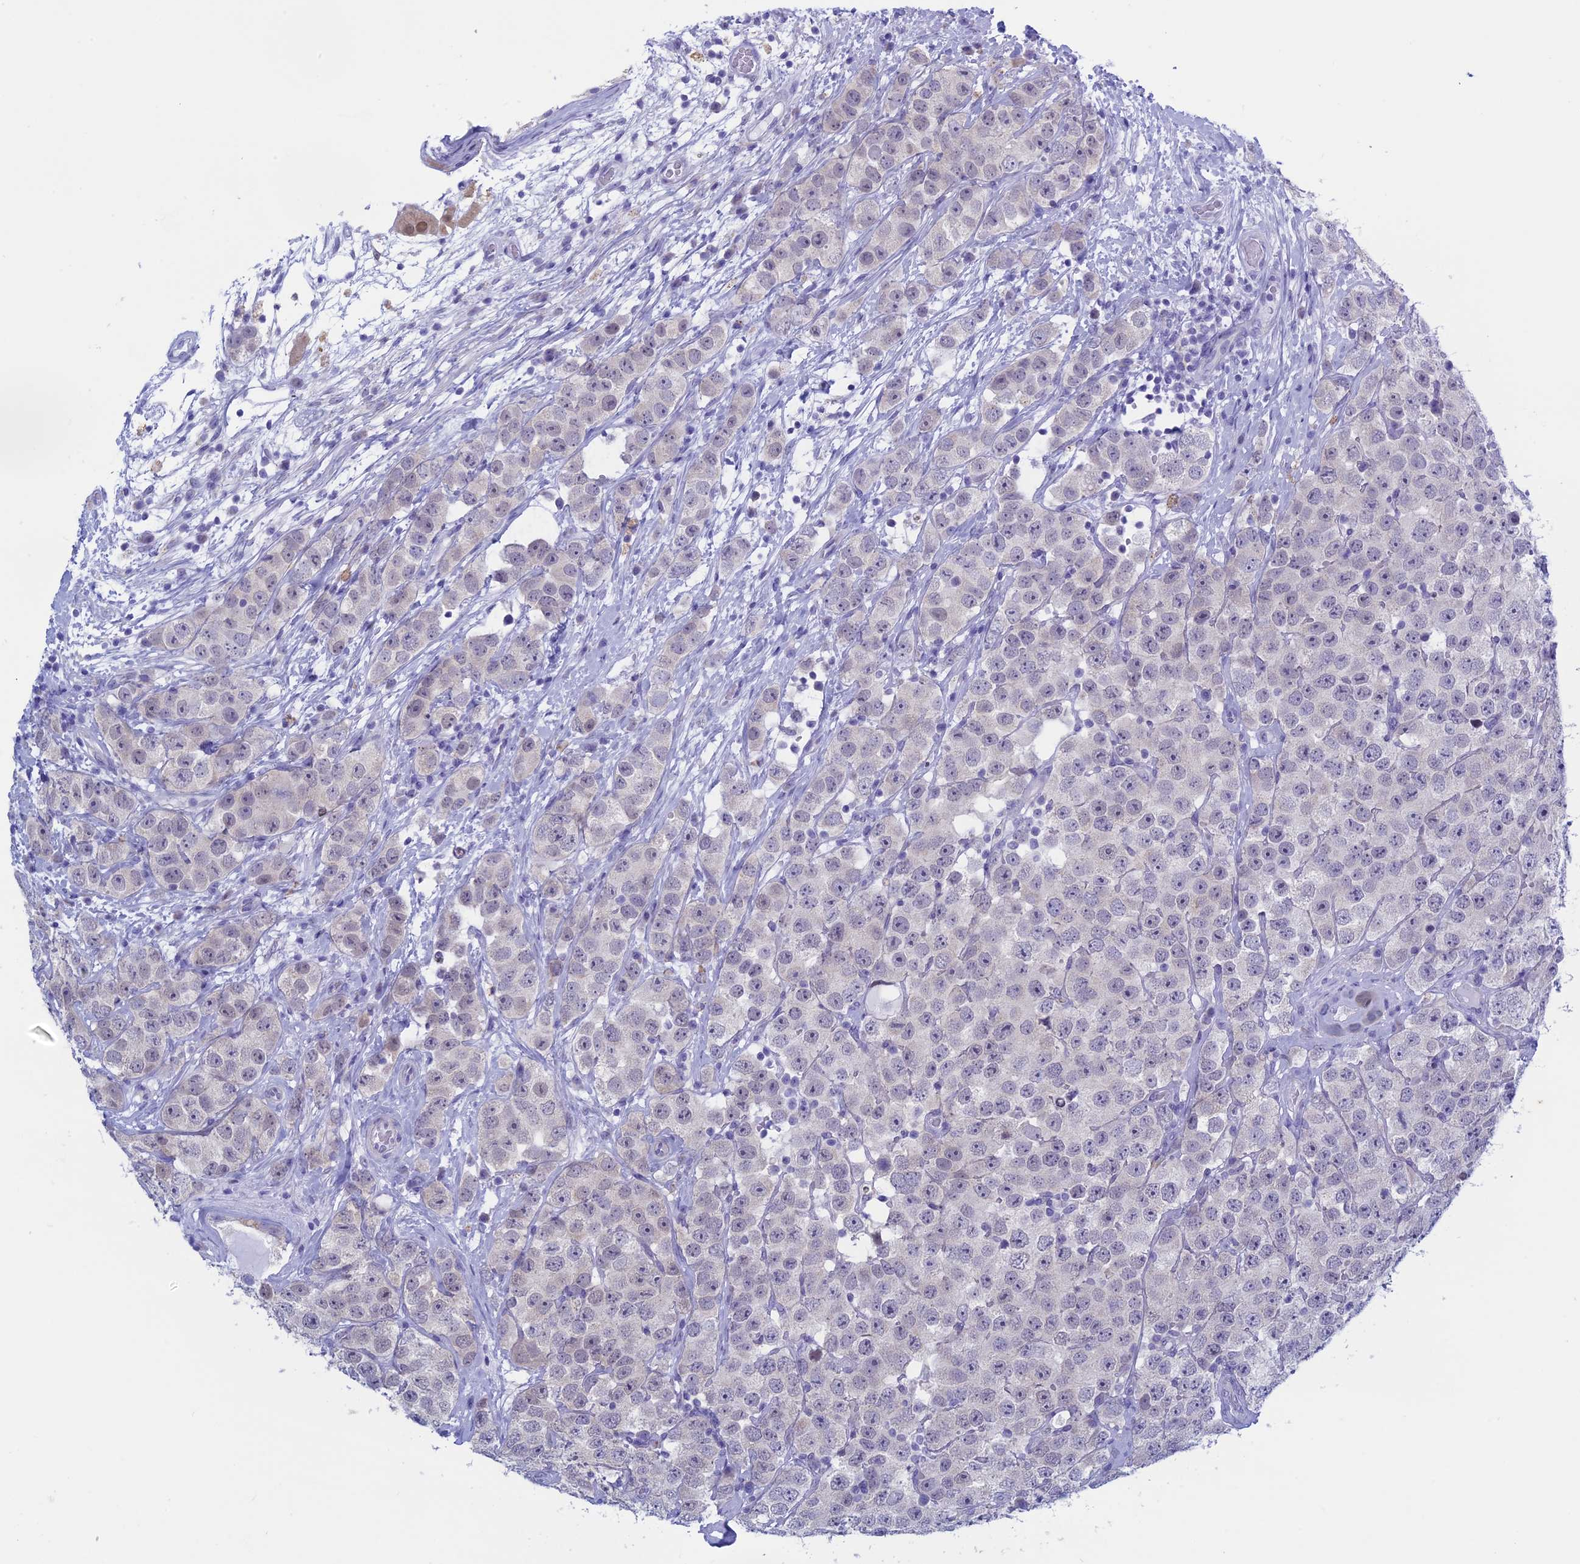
{"staining": {"intensity": "negative", "quantity": "none", "location": "none"}, "tissue": "testis cancer", "cell_type": "Tumor cells", "image_type": "cancer", "snomed": [{"axis": "morphology", "description": "Seminoma, NOS"}, {"axis": "topography", "description": "Testis"}], "caption": "This is an immunohistochemistry (IHC) image of human seminoma (testis). There is no positivity in tumor cells.", "gene": "LHFPL2", "patient": {"sex": "male", "age": 28}}